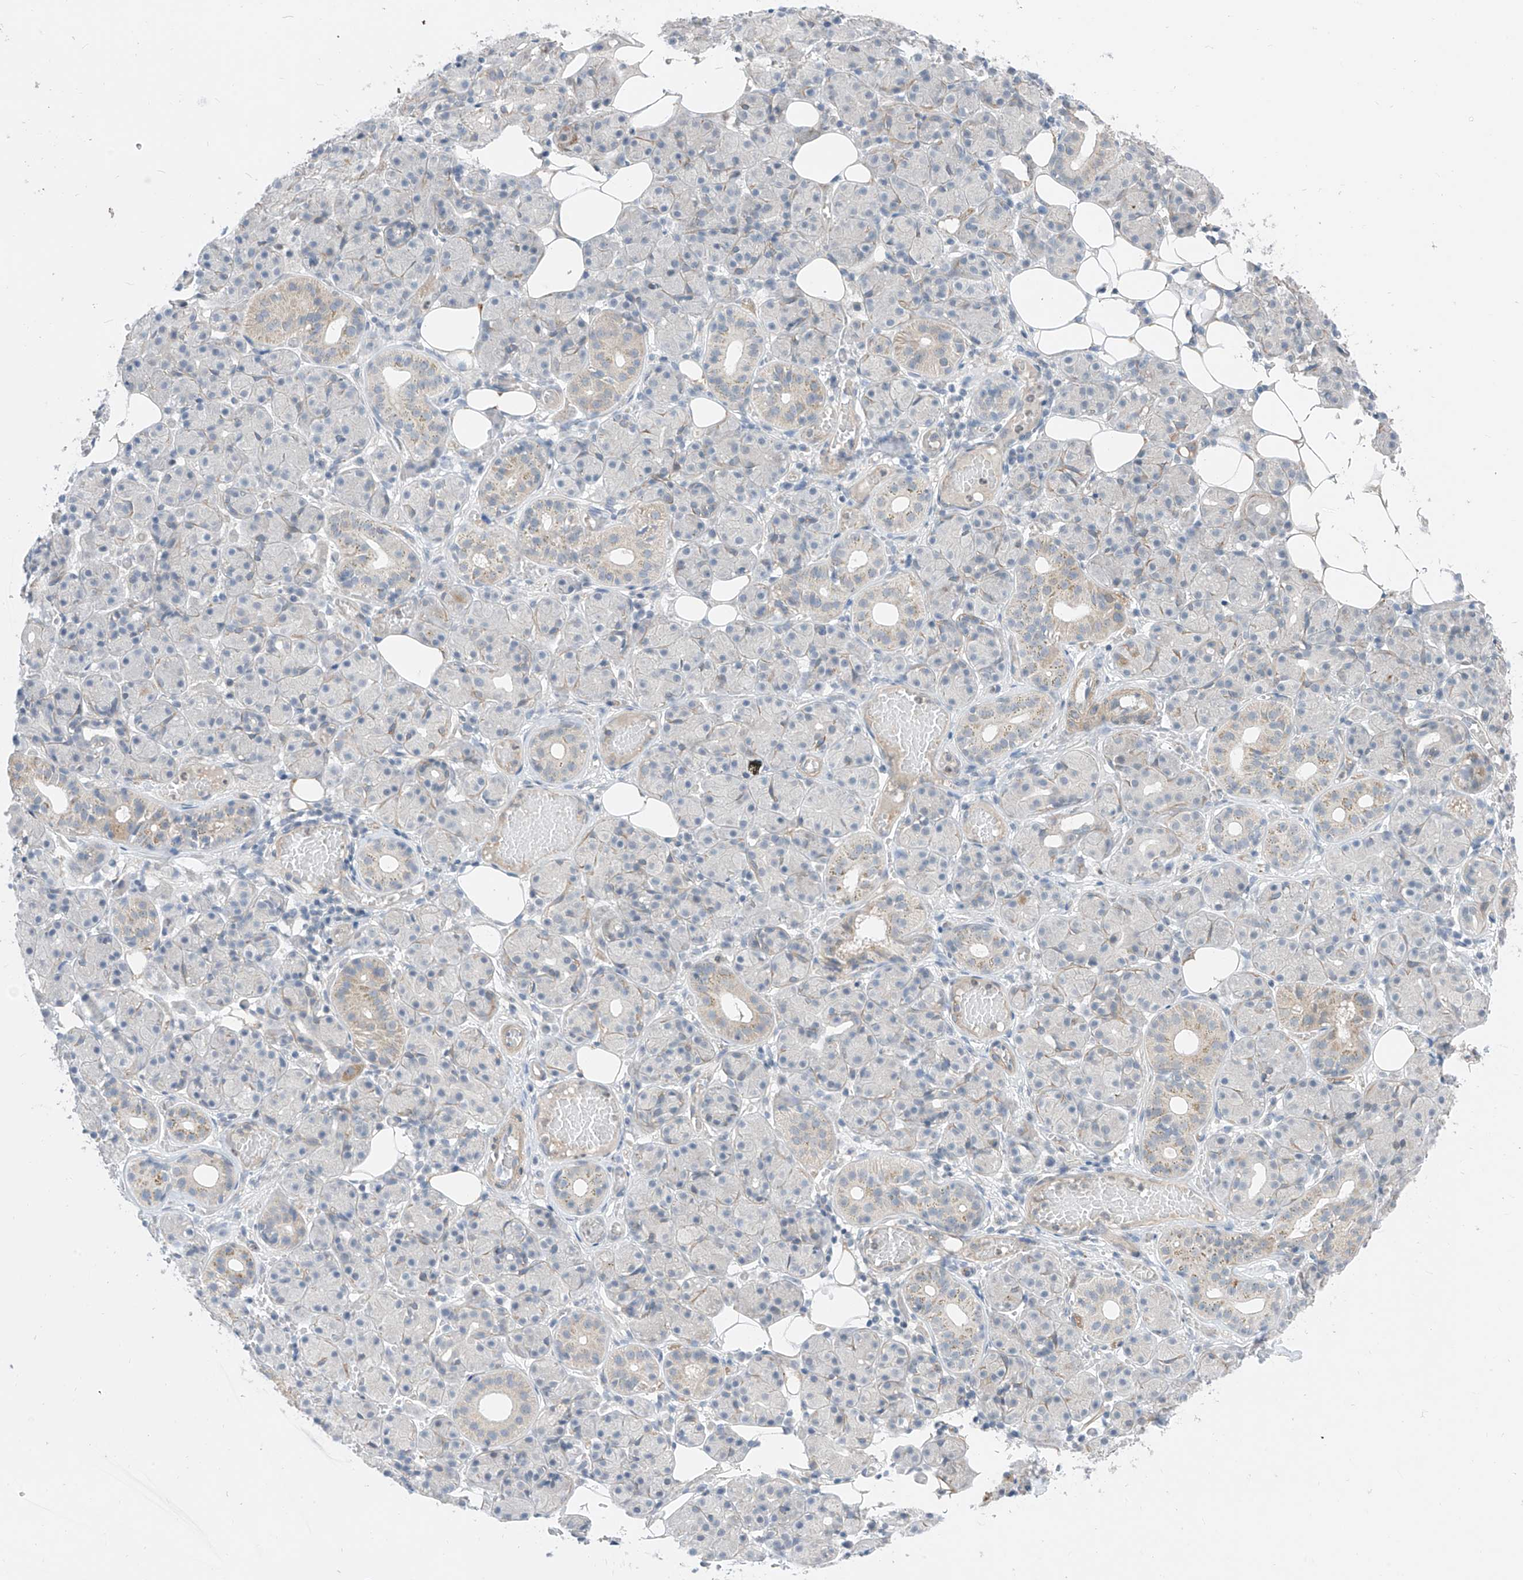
{"staining": {"intensity": "negative", "quantity": "none", "location": "none"}, "tissue": "salivary gland", "cell_type": "Glandular cells", "image_type": "normal", "snomed": [{"axis": "morphology", "description": "Normal tissue, NOS"}, {"axis": "topography", "description": "Salivary gland"}], "caption": "Immunohistochemical staining of unremarkable human salivary gland exhibits no significant staining in glandular cells. (DAB (3,3'-diaminobenzidine) immunohistochemistry (IHC) with hematoxylin counter stain).", "gene": "ABLIM2", "patient": {"sex": "male", "age": 63}}